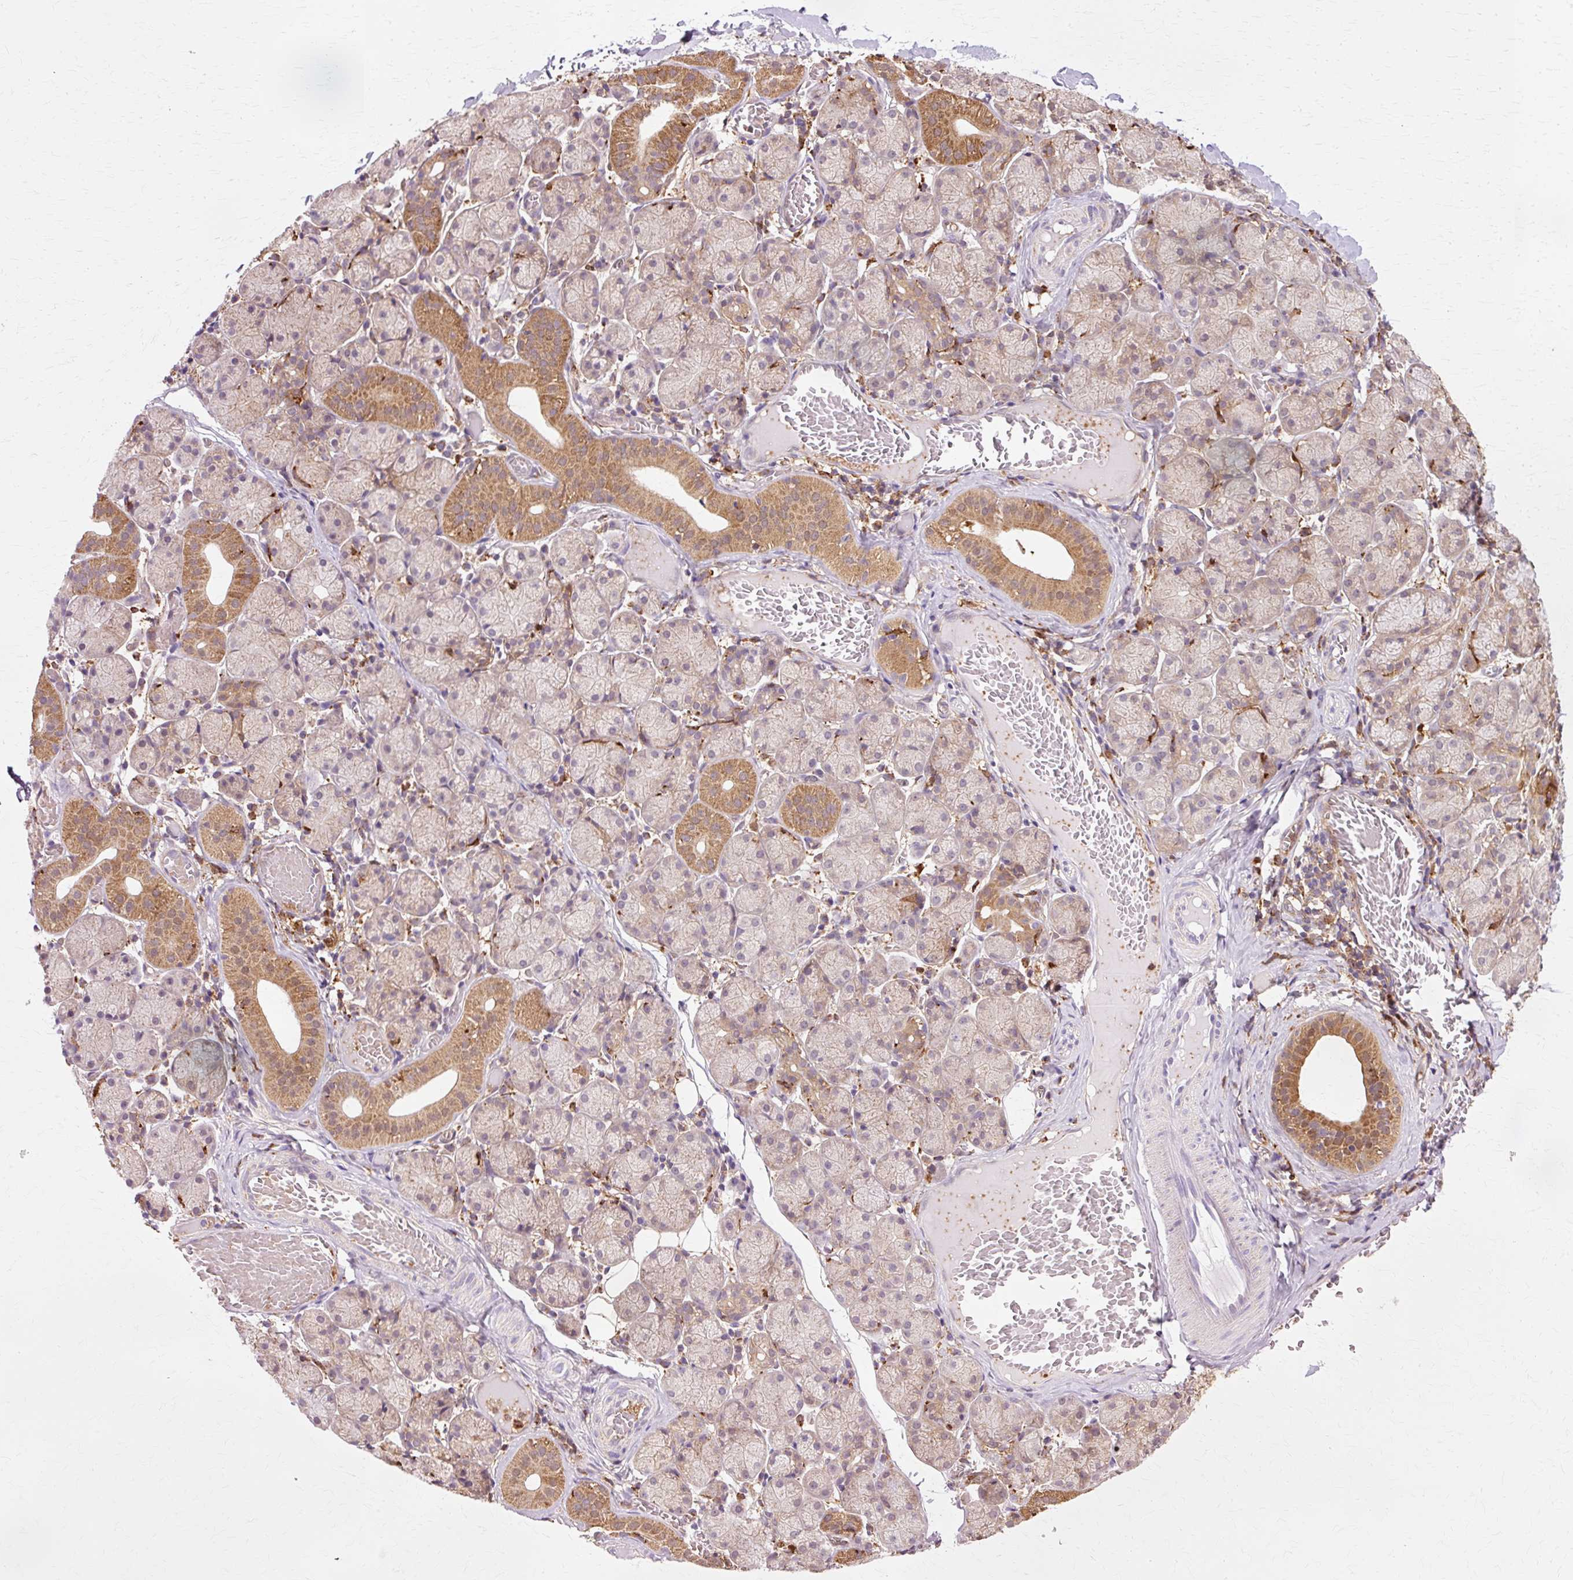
{"staining": {"intensity": "moderate", "quantity": "25%-75%", "location": "cytoplasmic/membranous"}, "tissue": "salivary gland", "cell_type": "Glandular cells", "image_type": "normal", "snomed": [{"axis": "morphology", "description": "Normal tissue, NOS"}, {"axis": "topography", "description": "Salivary gland"}], "caption": "Human salivary gland stained for a protein (brown) displays moderate cytoplasmic/membranous positive expression in approximately 25%-75% of glandular cells.", "gene": "GPX1", "patient": {"sex": "female", "age": 24}}